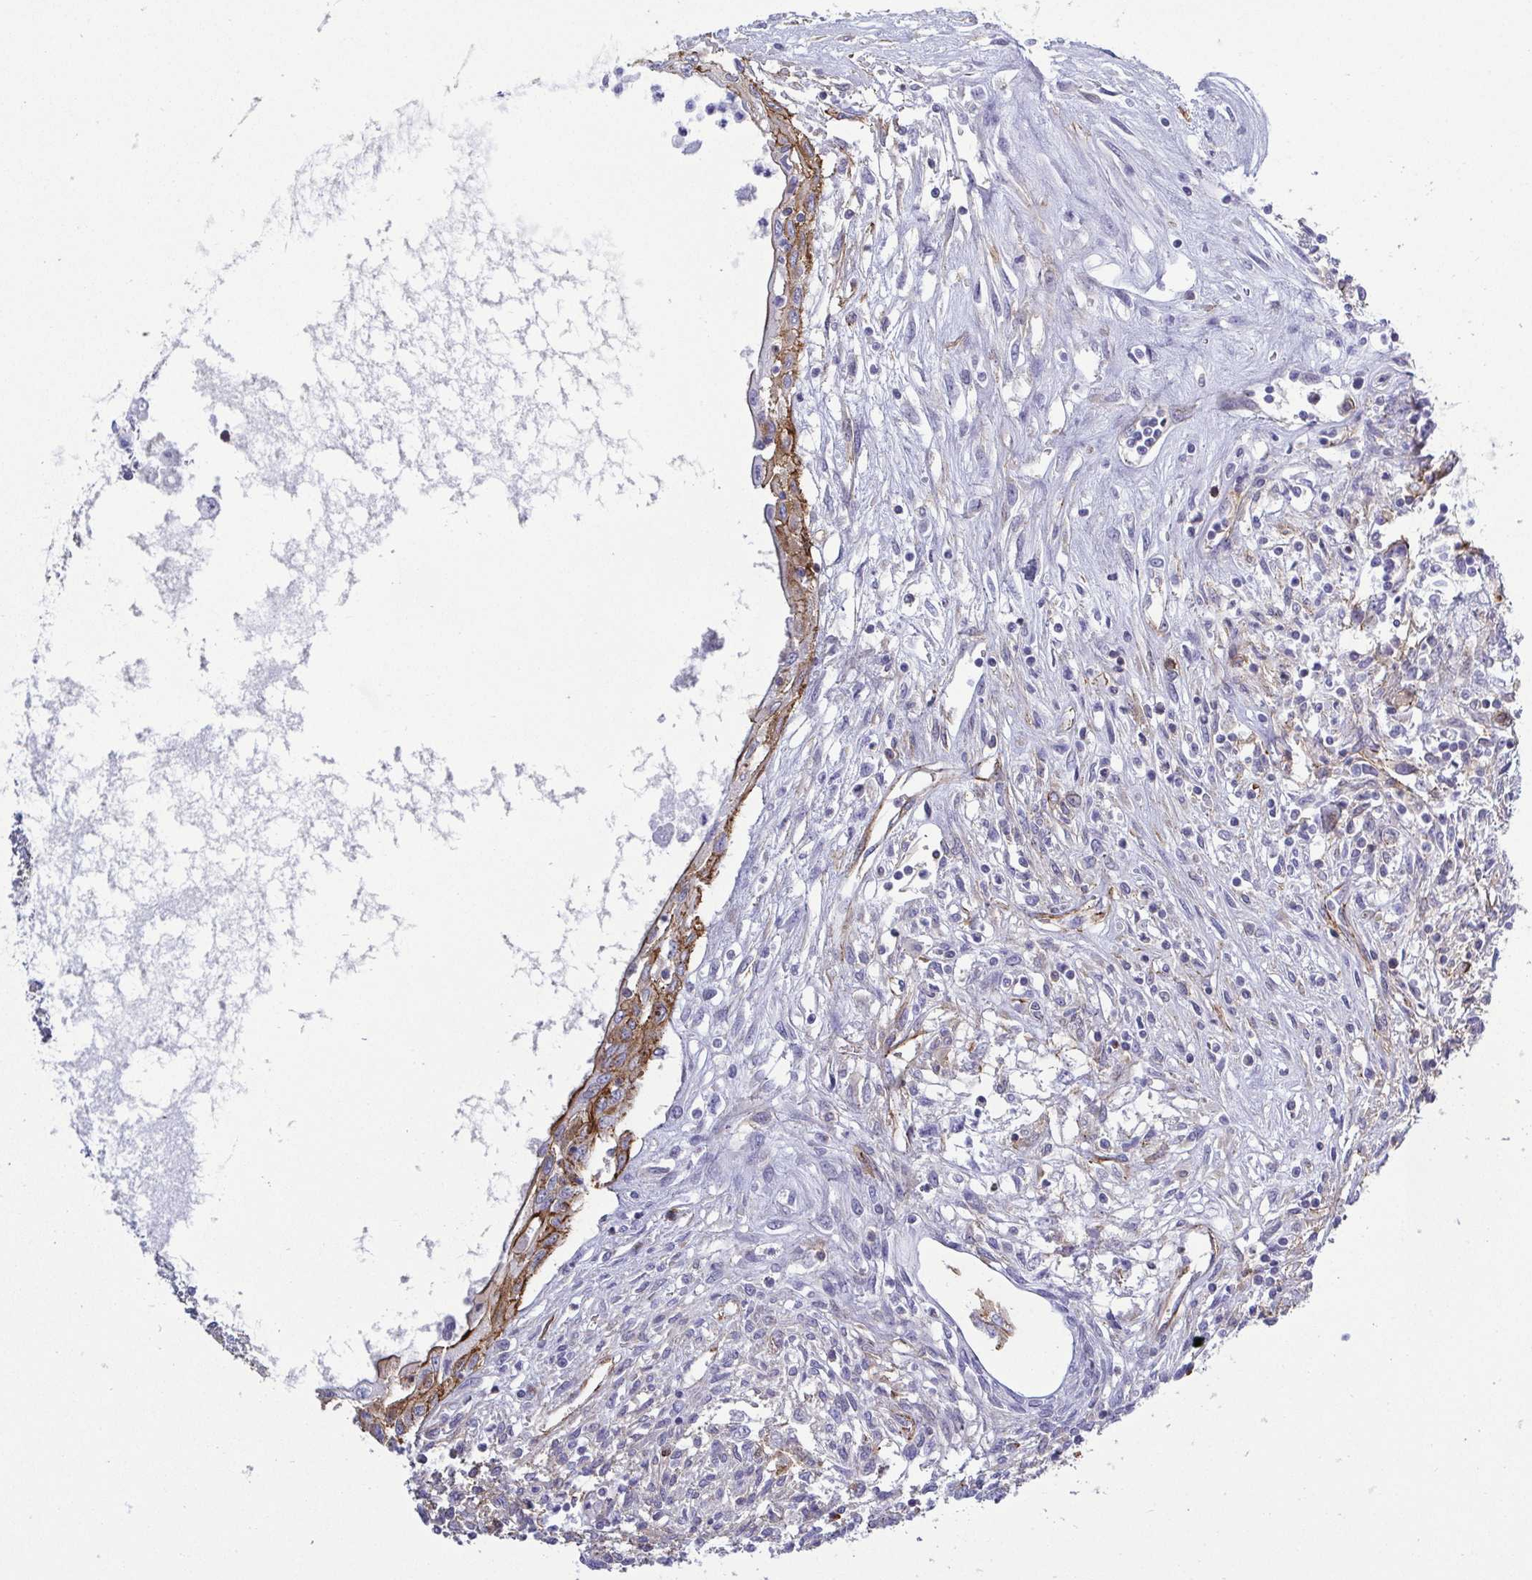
{"staining": {"intensity": "moderate", "quantity": "25%-75%", "location": "cytoplasmic/membranous"}, "tissue": "testis cancer", "cell_type": "Tumor cells", "image_type": "cancer", "snomed": [{"axis": "morphology", "description": "Carcinoma, Embryonal, NOS"}, {"axis": "topography", "description": "Testis"}], "caption": "Protein expression analysis of testis cancer displays moderate cytoplasmic/membranous staining in about 25%-75% of tumor cells.", "gene": "LIMA1", "patient": {"sex": "male", "age": 37}}